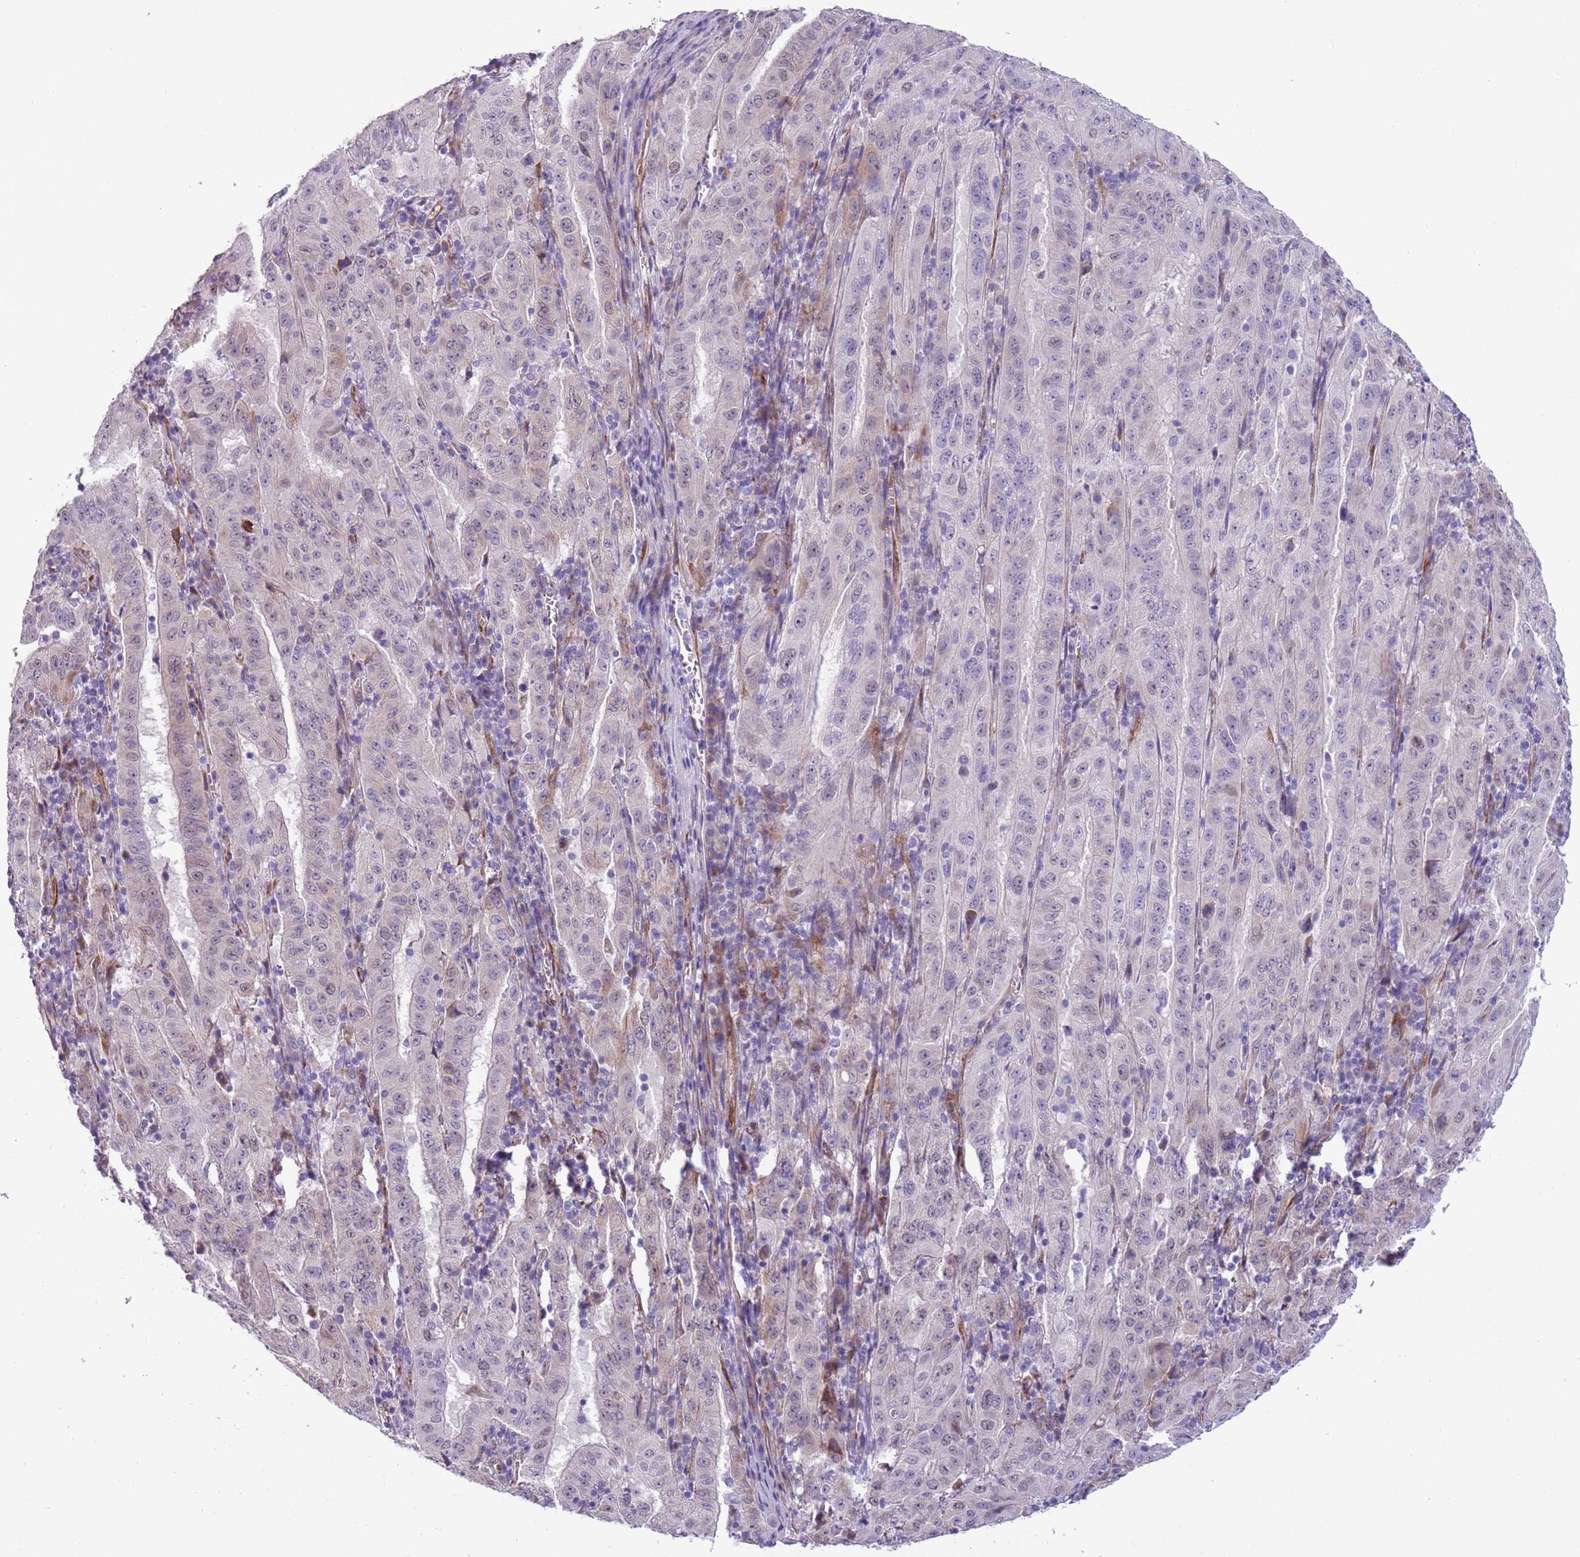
{"staining": {"intensity": "negative", "quantity": "none", "location": "none"}, "tissue": "pancreatic cancer", "cell_type": "Tumor cells", "image_type": "cancer", "snomed": [{"axis": "morphology", "description": "Adenocarcinoma, NOS"}, {"axis": "topography", "description": "Pancreas"}], "caption": "An image of pancreatic cancer stained for a protein displays no brown staining in tumor cells.", "gene": "MRPL32", "patient": {"sex": "male", "age": 63}}